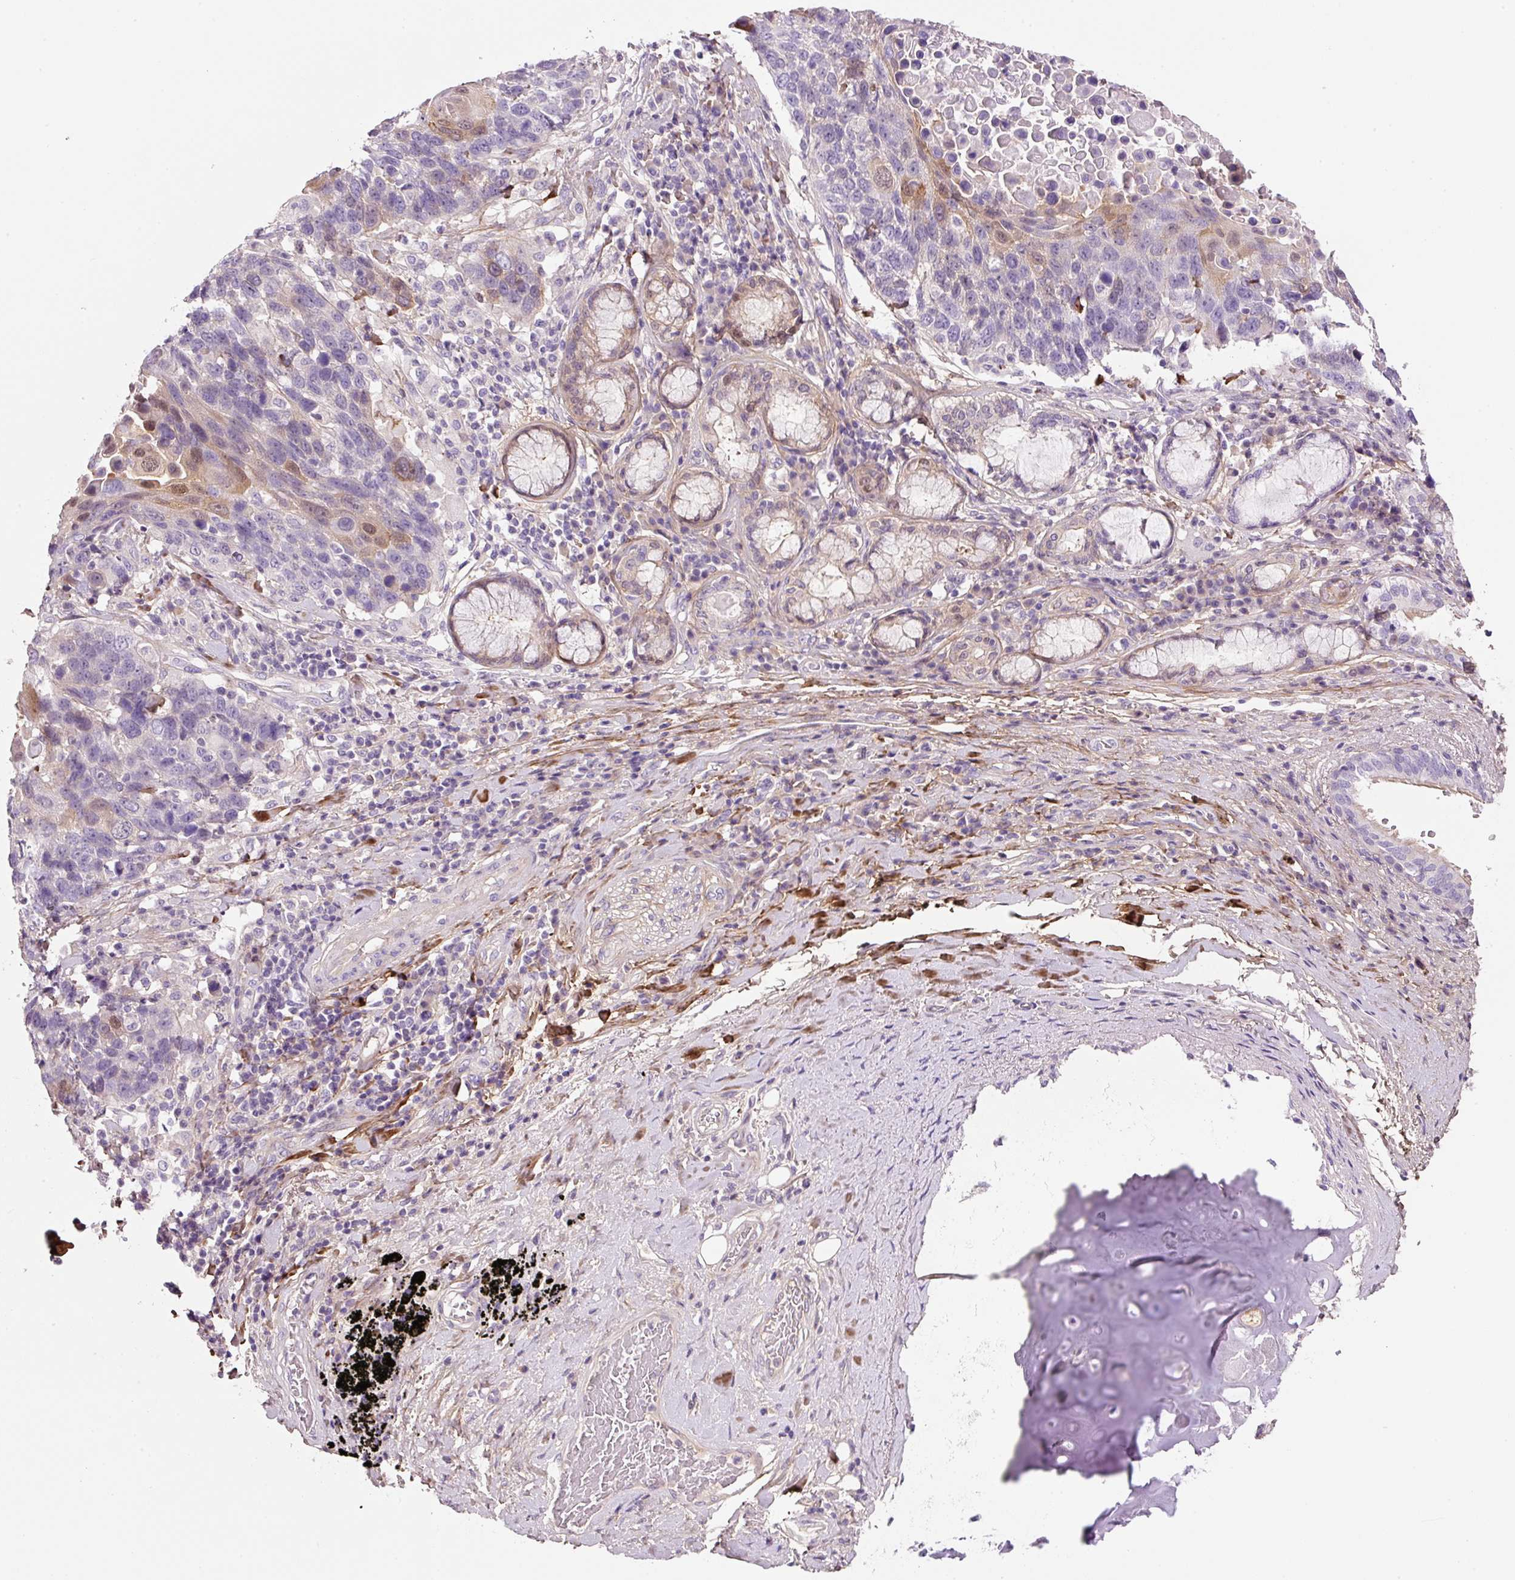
{"staining": {"intensity": "moderate", "quantity": "<25%", "location": "nuclear"}, "tissue": "lung cancer", "cell_type": "Tumor cells", "image_type": "cancer", "snomed": [{"axis": "morphology", "description": "Squamous cell carcinoma, NOS"}, {"axis": "topography", "description": "Lung"}], "caption": "A histopathology image of lung squamous cell carcinoma stained for a protein demonstrates moderate nuclear brown staining in tumor cells. The staining was performed using DAB (3,3'-diaminobenzidine) to visualize the protein expression in brown, while the nuclei were stained in blue with hematoxylin (Magnification: 20x).", "gene": "SOS2", "patient": {"sex": "male", "age": 66}}